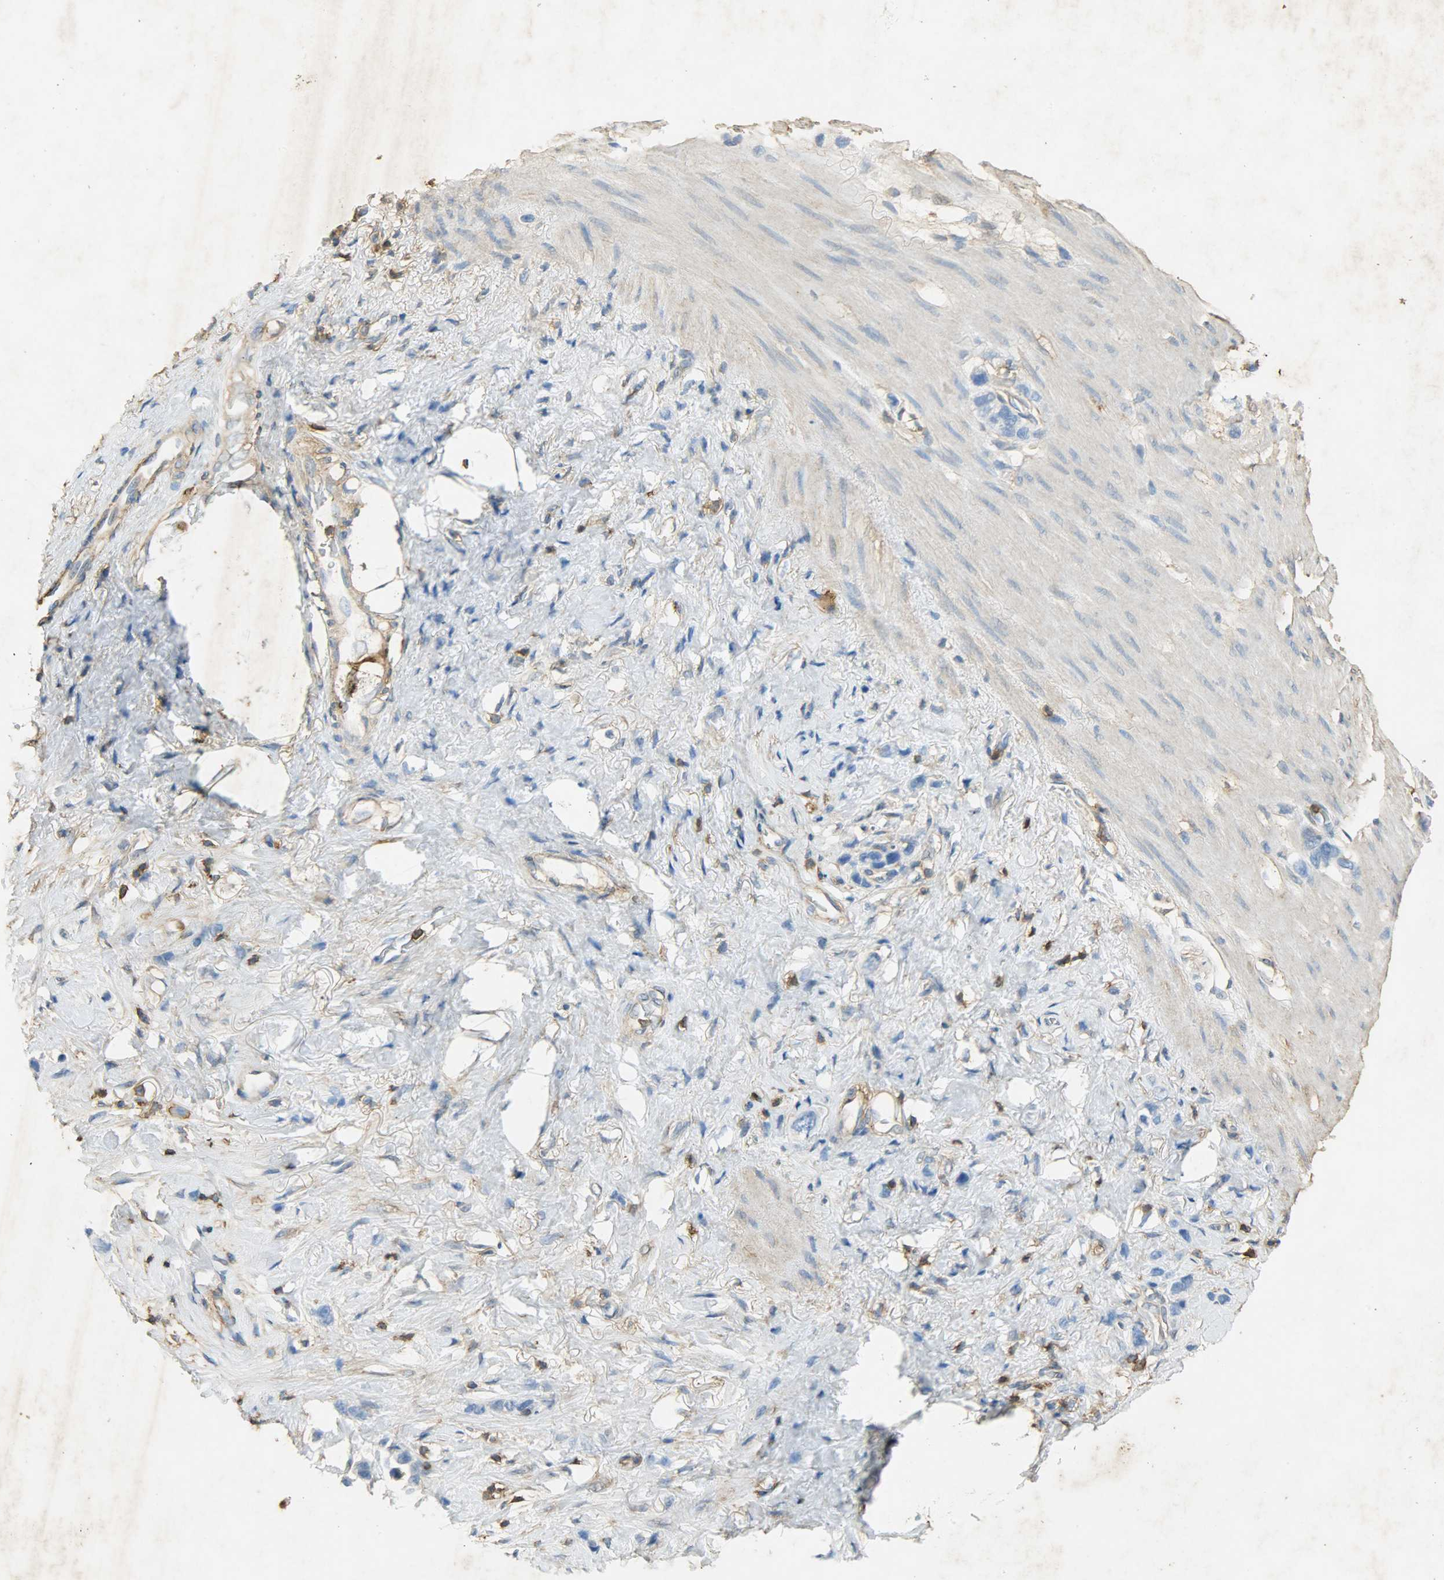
{"staining": {"intensity": "negative", "quantity": "none", "location": "none"}, "tissue": "stomach cancer", "cell_type": "Tumor cells", "image_type": "cancer", "snomed": [{"axis": "morphology", "description": "Normal tissue, NOS"}, {"axis": "morphology", "description": "Adenocarcinoma, NOS"}, {"axis": "morphology", "description": "Adenocarcinoma, High grade"}, {"axis": "topography", "description": "Stomach, upper"}, {"axis": "topography", "description": "Stomach"}], "caption": "Image shows no significant protein staining in tumor cells of stomach cancer.", "gene": "ANXA6", "patient": {"sex": "female", "age": 65}}